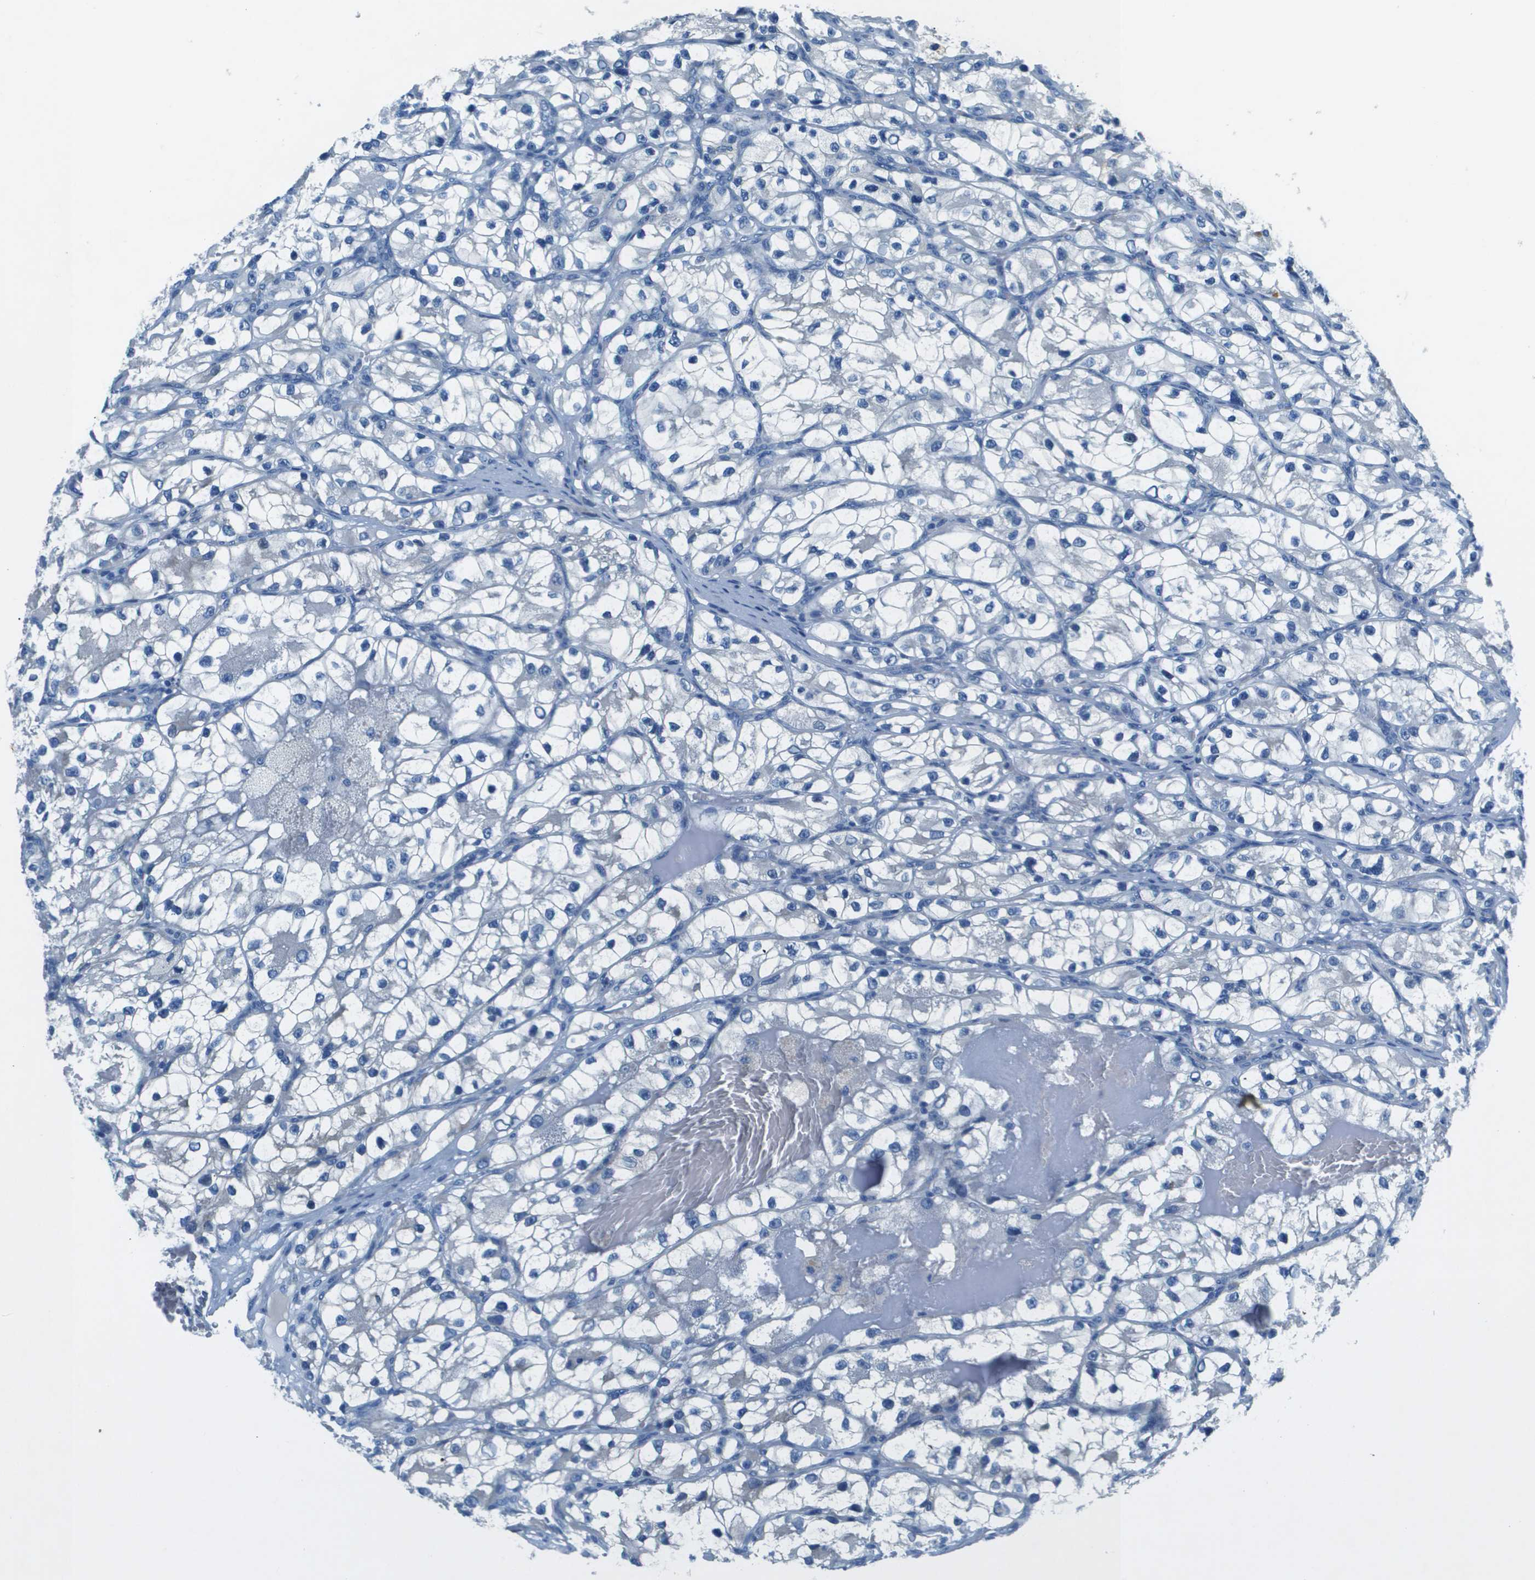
{"staining": {"intensity": "negative", "quantity": "none", "location": "none"}, "tissue": "renal cancer", "cell_type": "Tumor cells", "image_type": "cancer", "snomed": [{"axis": "morphology", "description": "Adenocarcinoma, NOS"}, {"axis": "topography", "description": "Kidney"}], "caption": "Immunohistochemical staining of human adenocarcinoma (renal) displays no significant expression in tumor cells.", "gene": "SLC16A10", "patient": {"sex": "female", "age": 57}}